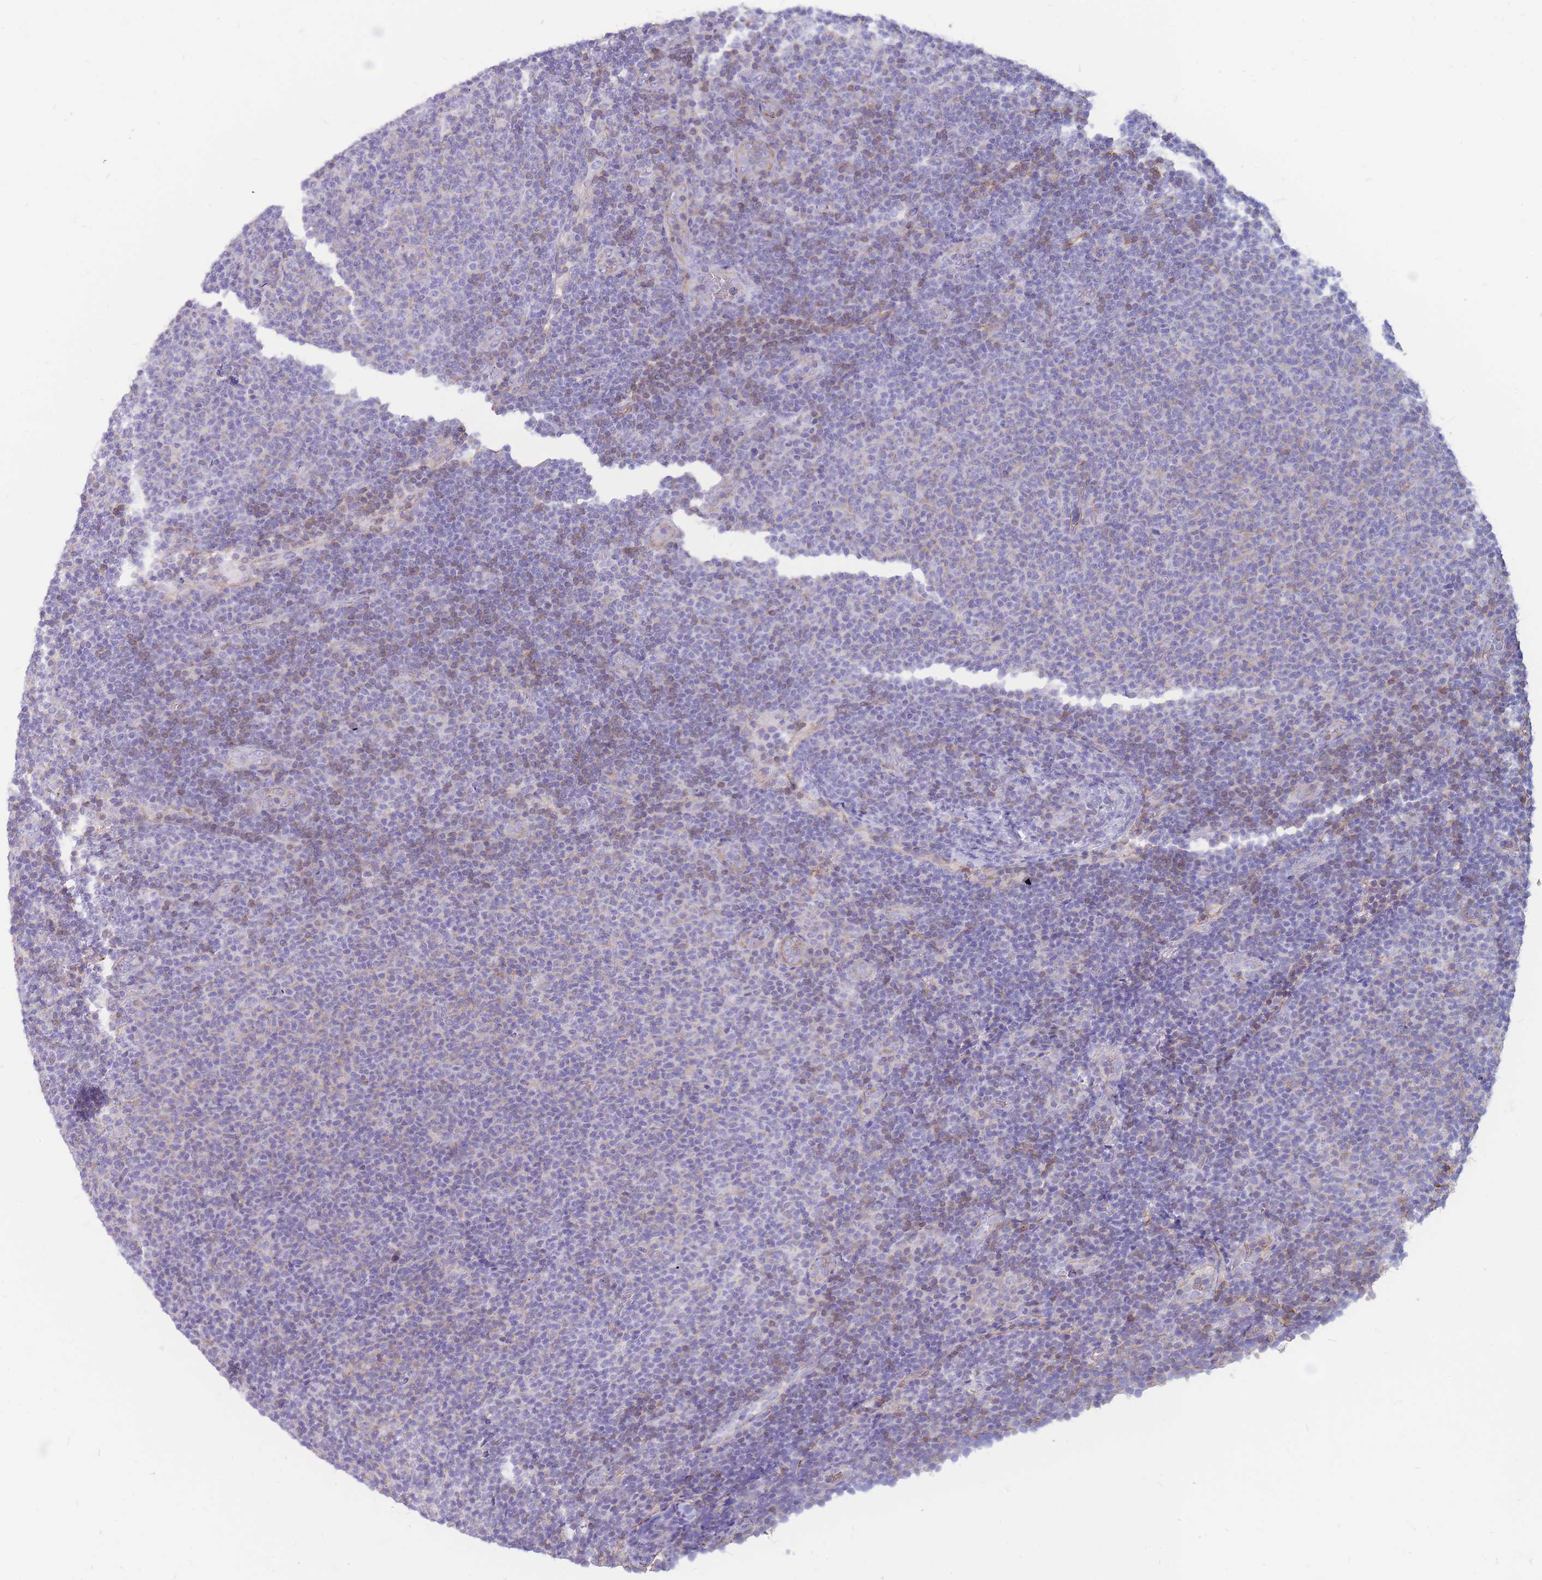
{"staining": {"intensity": "negative", "quantity": "none", "location": "none"}, "tissue": "lymphoma", "cell_type": "Tumor cells", "image_type": "cancer", "snomed": [{"axis": "morphology", "description": "Malignant lymphoma, non-Hodgkin's type, Low grade"}, {"axis": "topography", "description": "Lymph node"}], "caption": "This is a photomicrograph of immunohistochemistry staining of lymphoma, which shows no positivity in tumor cells. (DAB immunohistochemistry visualized using brightfield microscopy, high magnification).", "gene": "ADD2", "patient": {"sex": "male", "age": 66}}